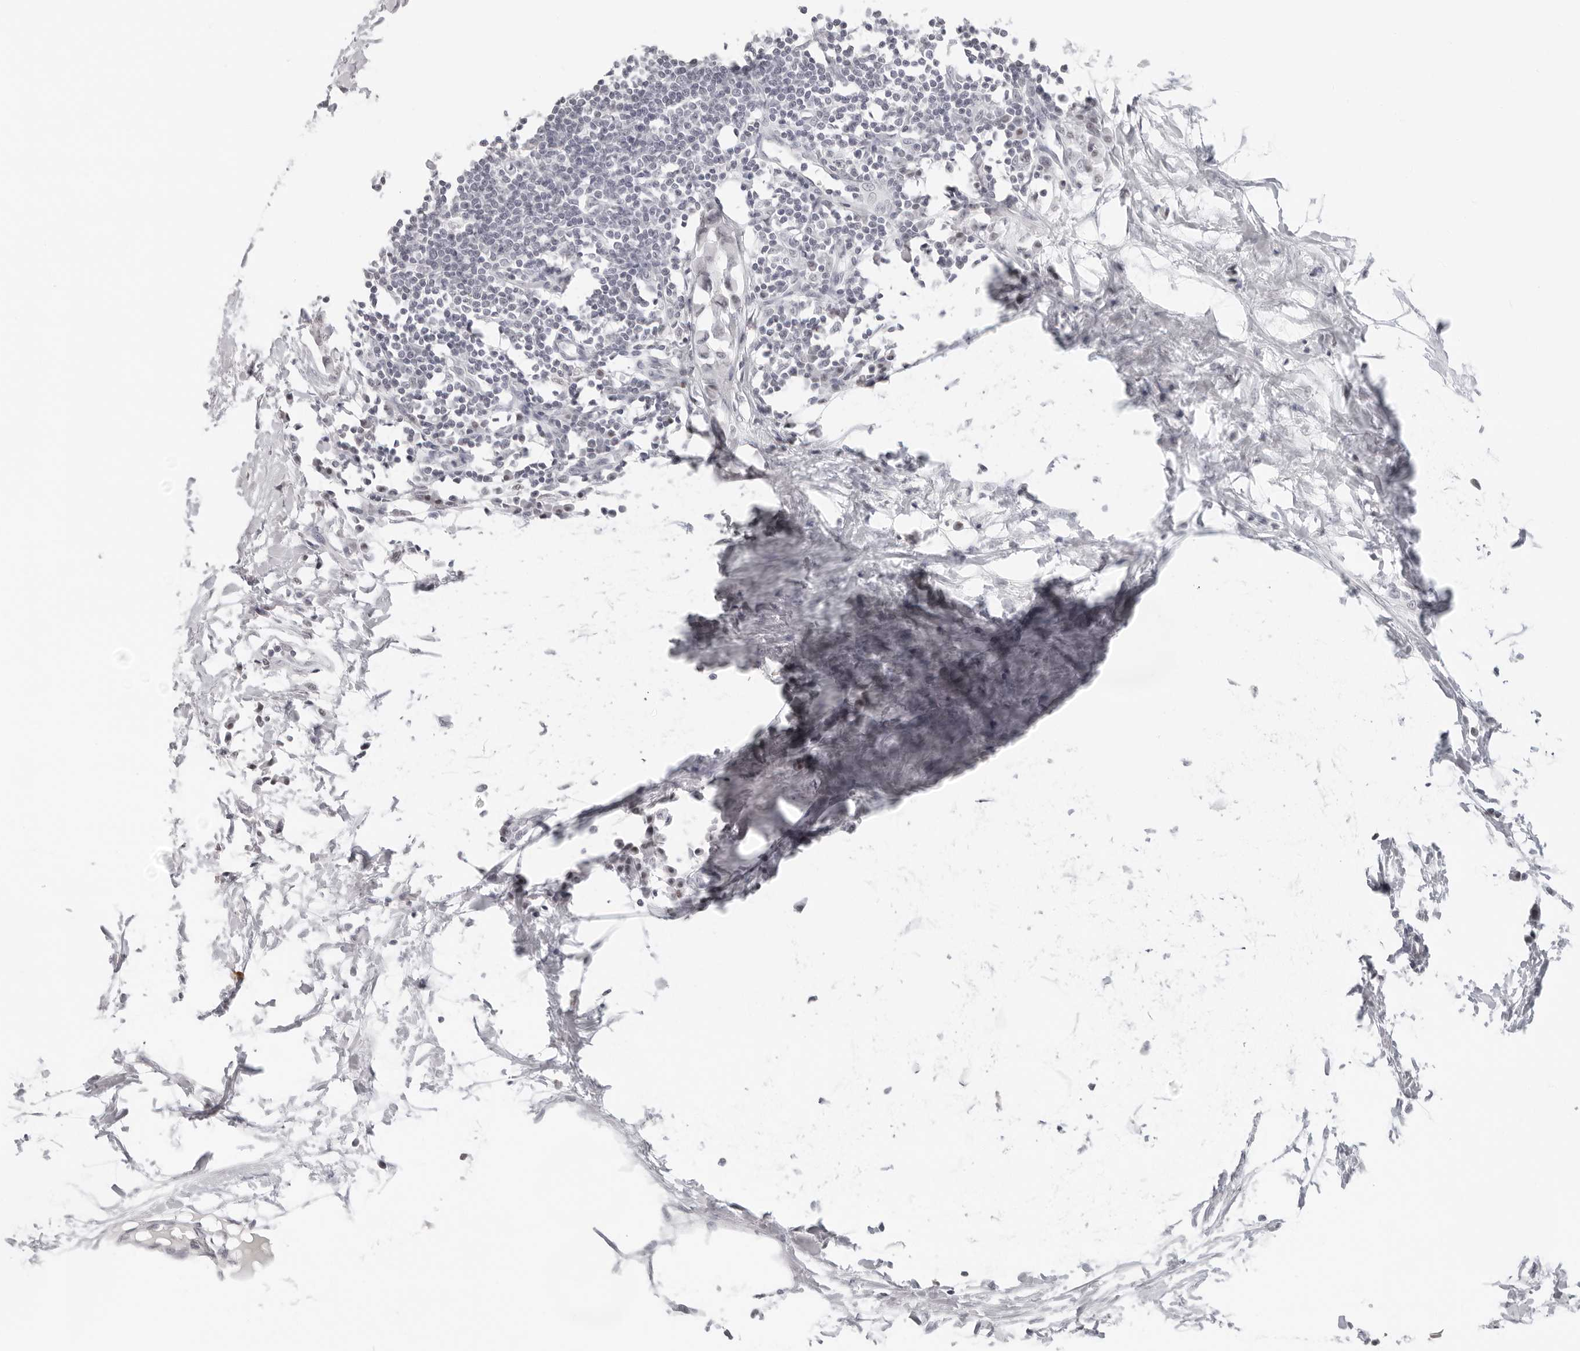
{"staining": {"intensity": "negative", "quantity": "none", "location": "none"}, "tissue": "lymph node", "cell_type": "Germinal center cells", "image_type": "normal", "snomed": [{"axis": "morphology", "description": "Normal tissue, NOS"}, {"axis": "morphology", "description": "Malignant melanoma, Metastatic site"}, {"axis": "topography", "description": "Lymph node"}], "caption": "The image reveals no significant positivity in germinal center cells of lymph node. (Stains: DAB (3,3'-diaminobenzidine) immunohistochemistry with hematoxylin counter stain, Microscopy: brightfield microscopy at high magnification).", "gene": "FLG2", "patient": {"sex": "male", "age": 41}}